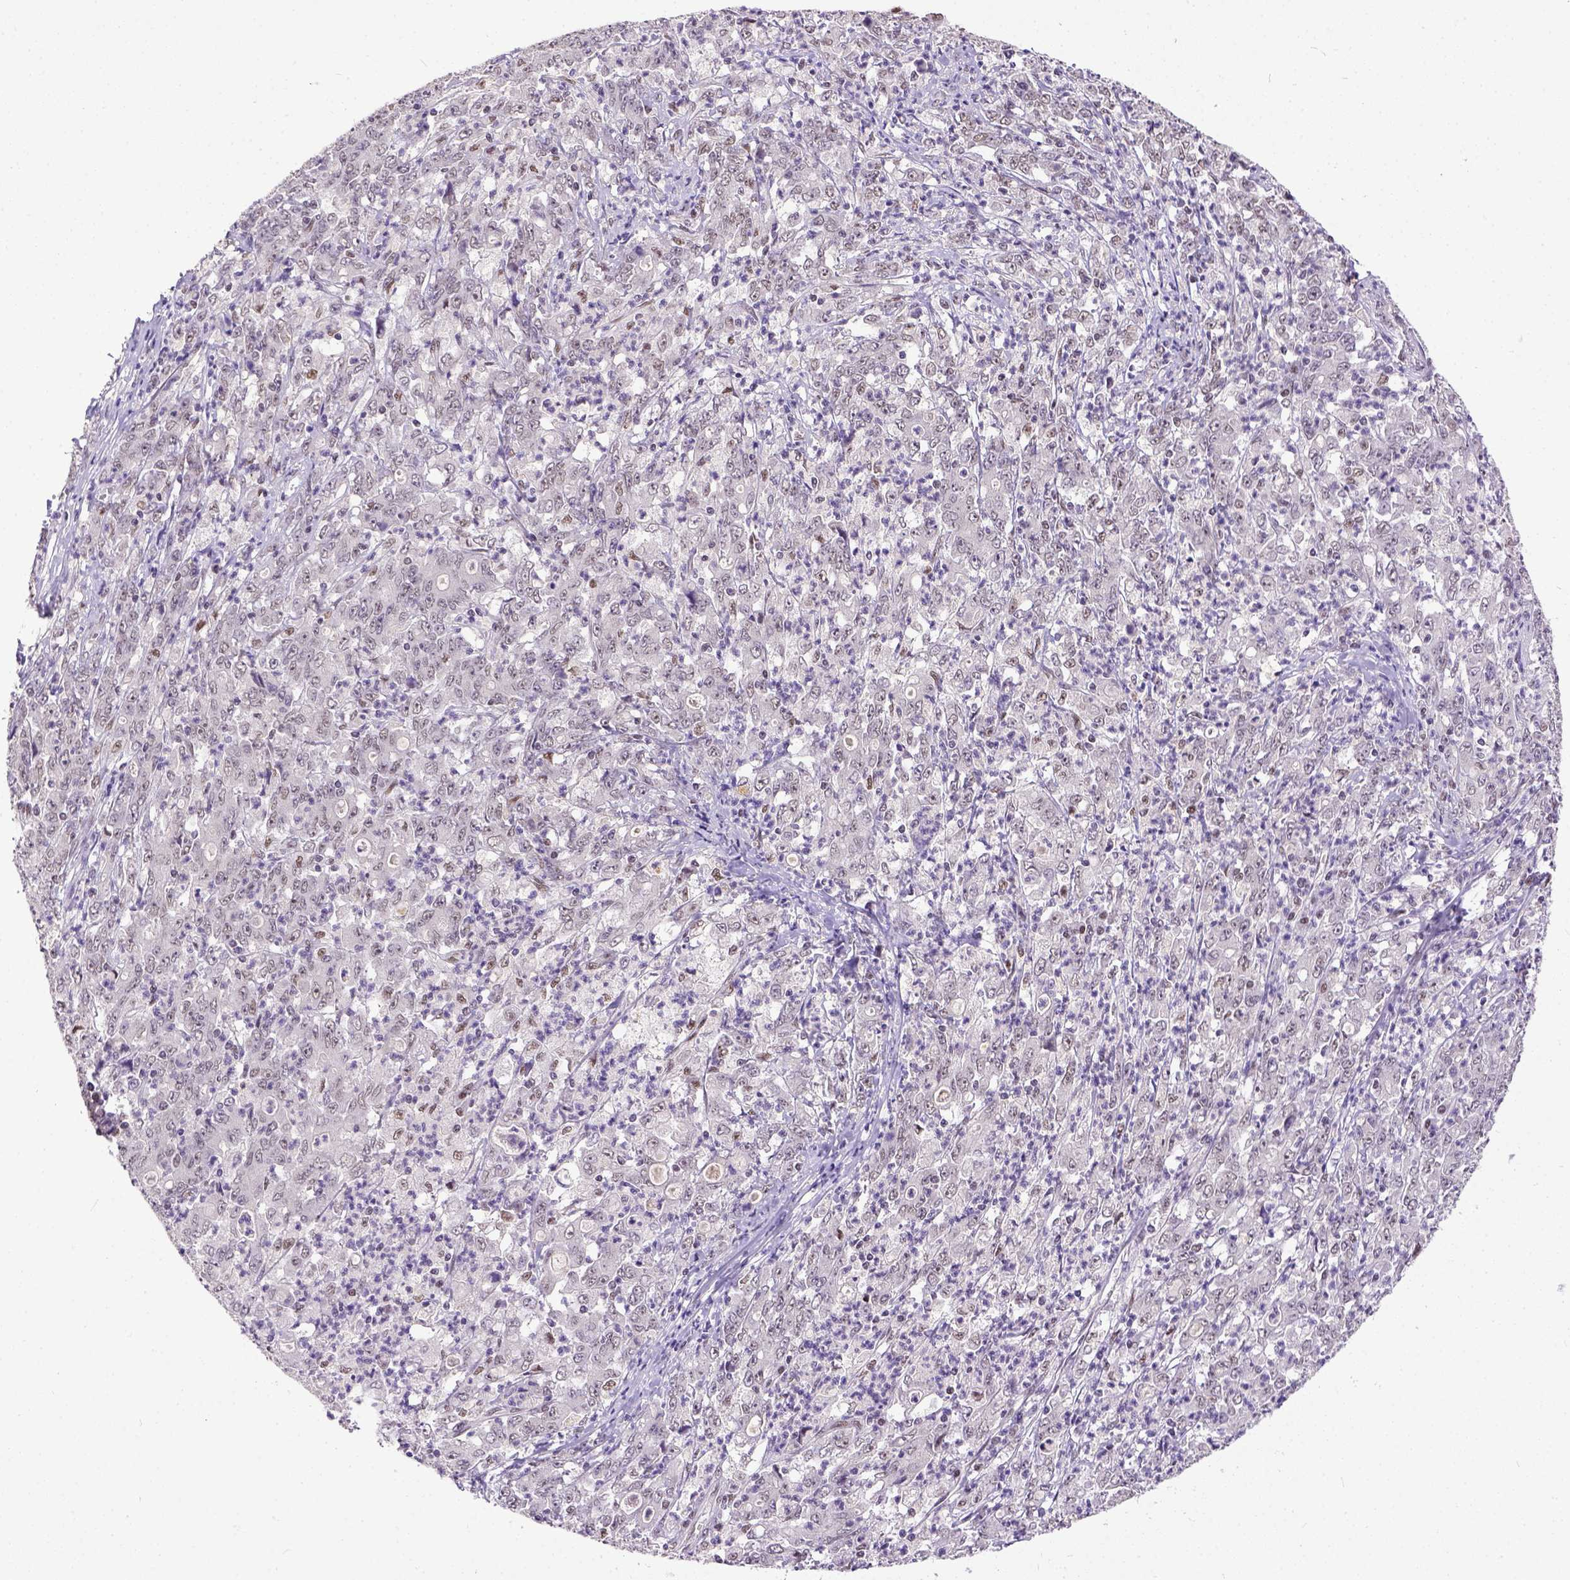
{"staining": {"intensity": "negative", "quantity": "none", "location": "none"}, "tissue": "stomach cancer", "cell_type": "Tumor cells", "image_type": "cancer", "snomed": [{"axis": "morphology", "description": "Adenocarcinoma, NOS"}, {"axis": "topography", "description": "Stomach, lower"}], "caption": "Immunohistochemical staining of human stomach cancer (adenocarcinoma) reveals no significant expression in tumor cells.", "gene": "ERCC1", "patient": {"sex": "female", "age": 71}}